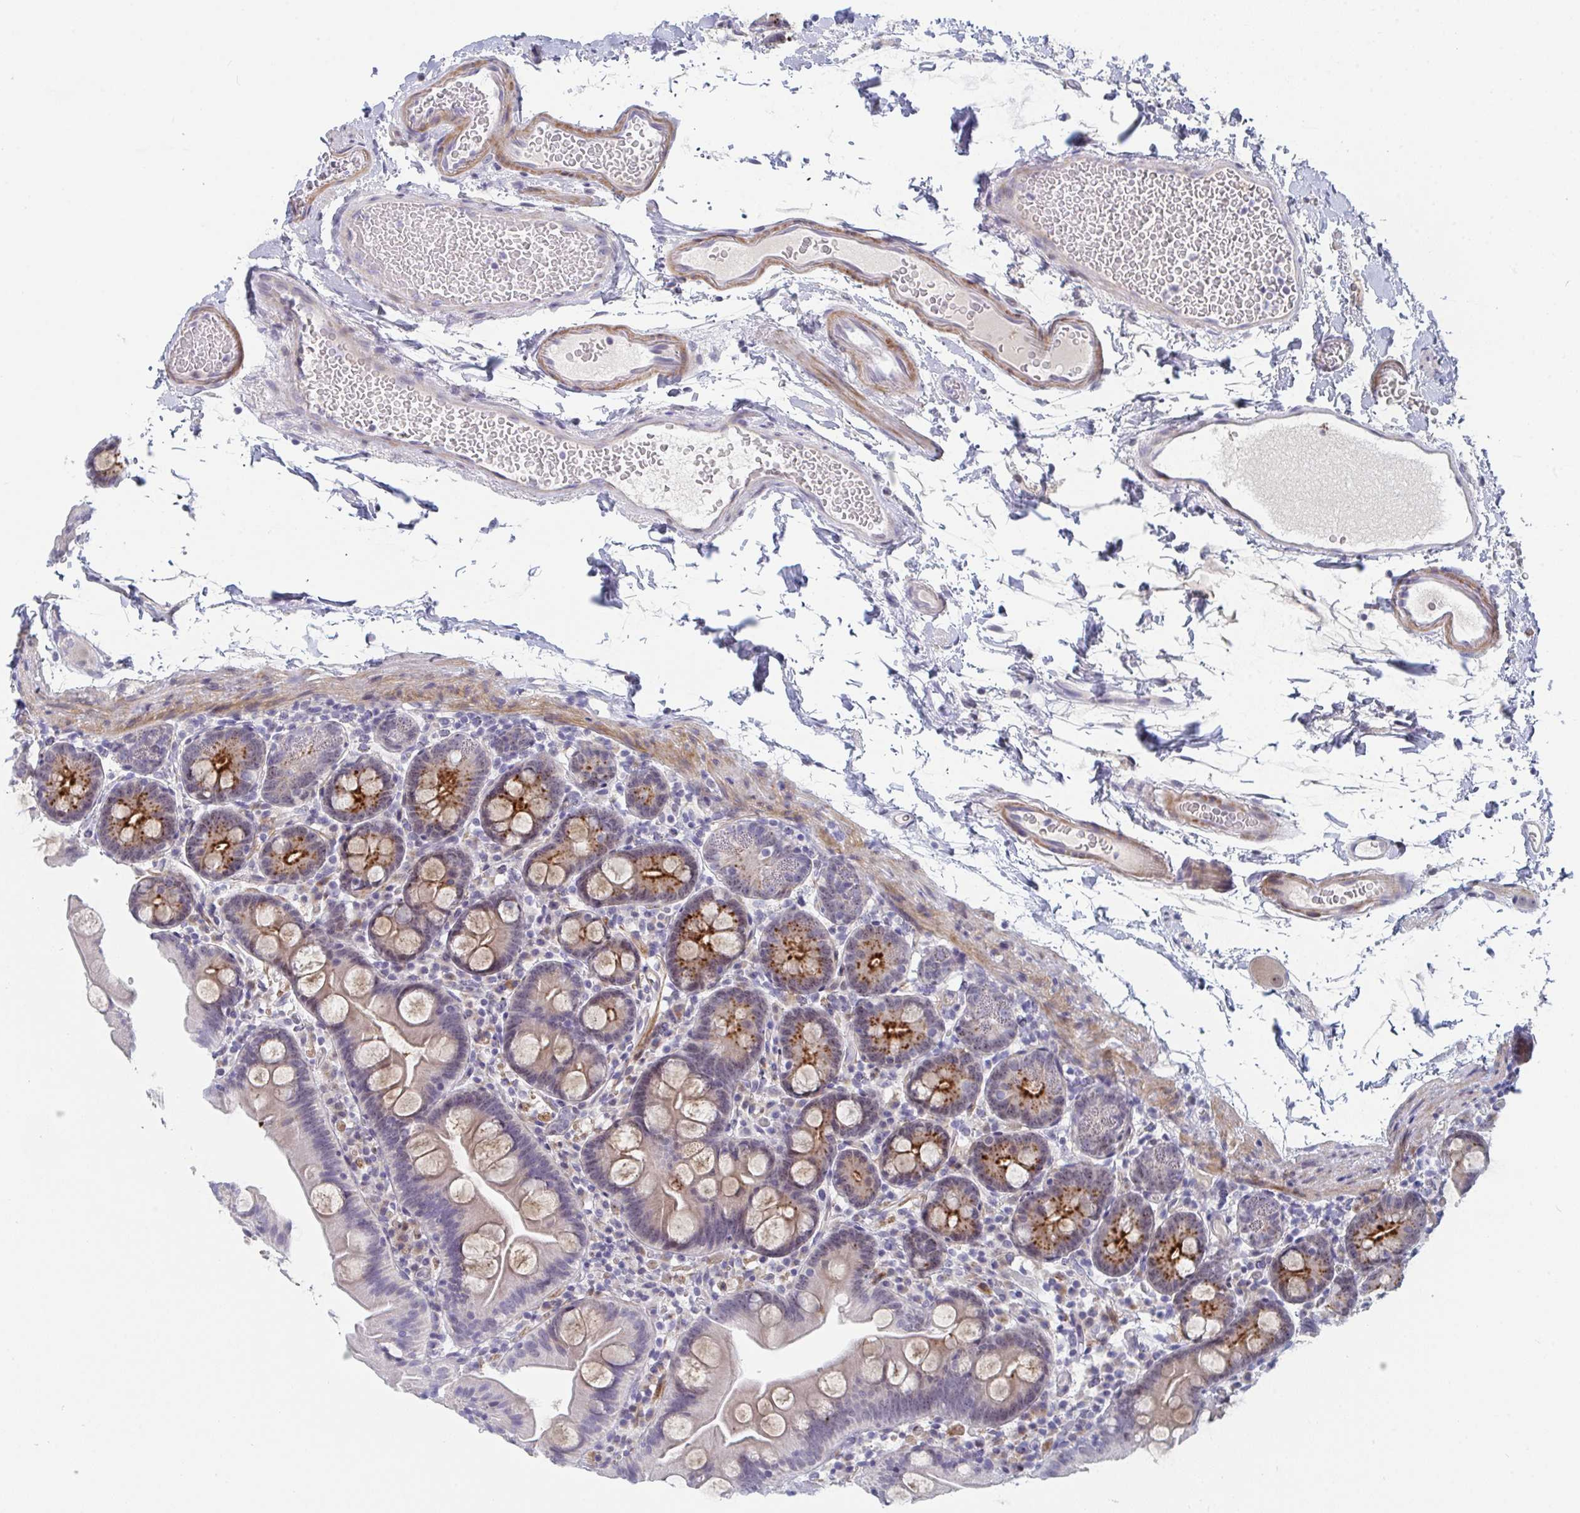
{"staining": {"intensity": "strong", "quantity": "<25%", "location": "cytoplasmic/membranous"}, "tissue": "small intestine", "cell_type": "Glandular cells", "image_type": "normal", "snomed": [{"axis": "morphology", "description": "Normal tissue, NOS"}, {"axis": "topography", "description": "Small intestine"}], "caption": "Protein expression analysis of normal human small intestine reveals strong cytoplasmic/membranous expression in approximately <25% of glandular cells. Using DAB (3,3'-diaminobenzidine) (brown) and hematoxylin (blue) stains, captured at high magnification using brightfield microscopy.", "gene": "CENPT", "patient": {"sex": "female", "age": 68}}